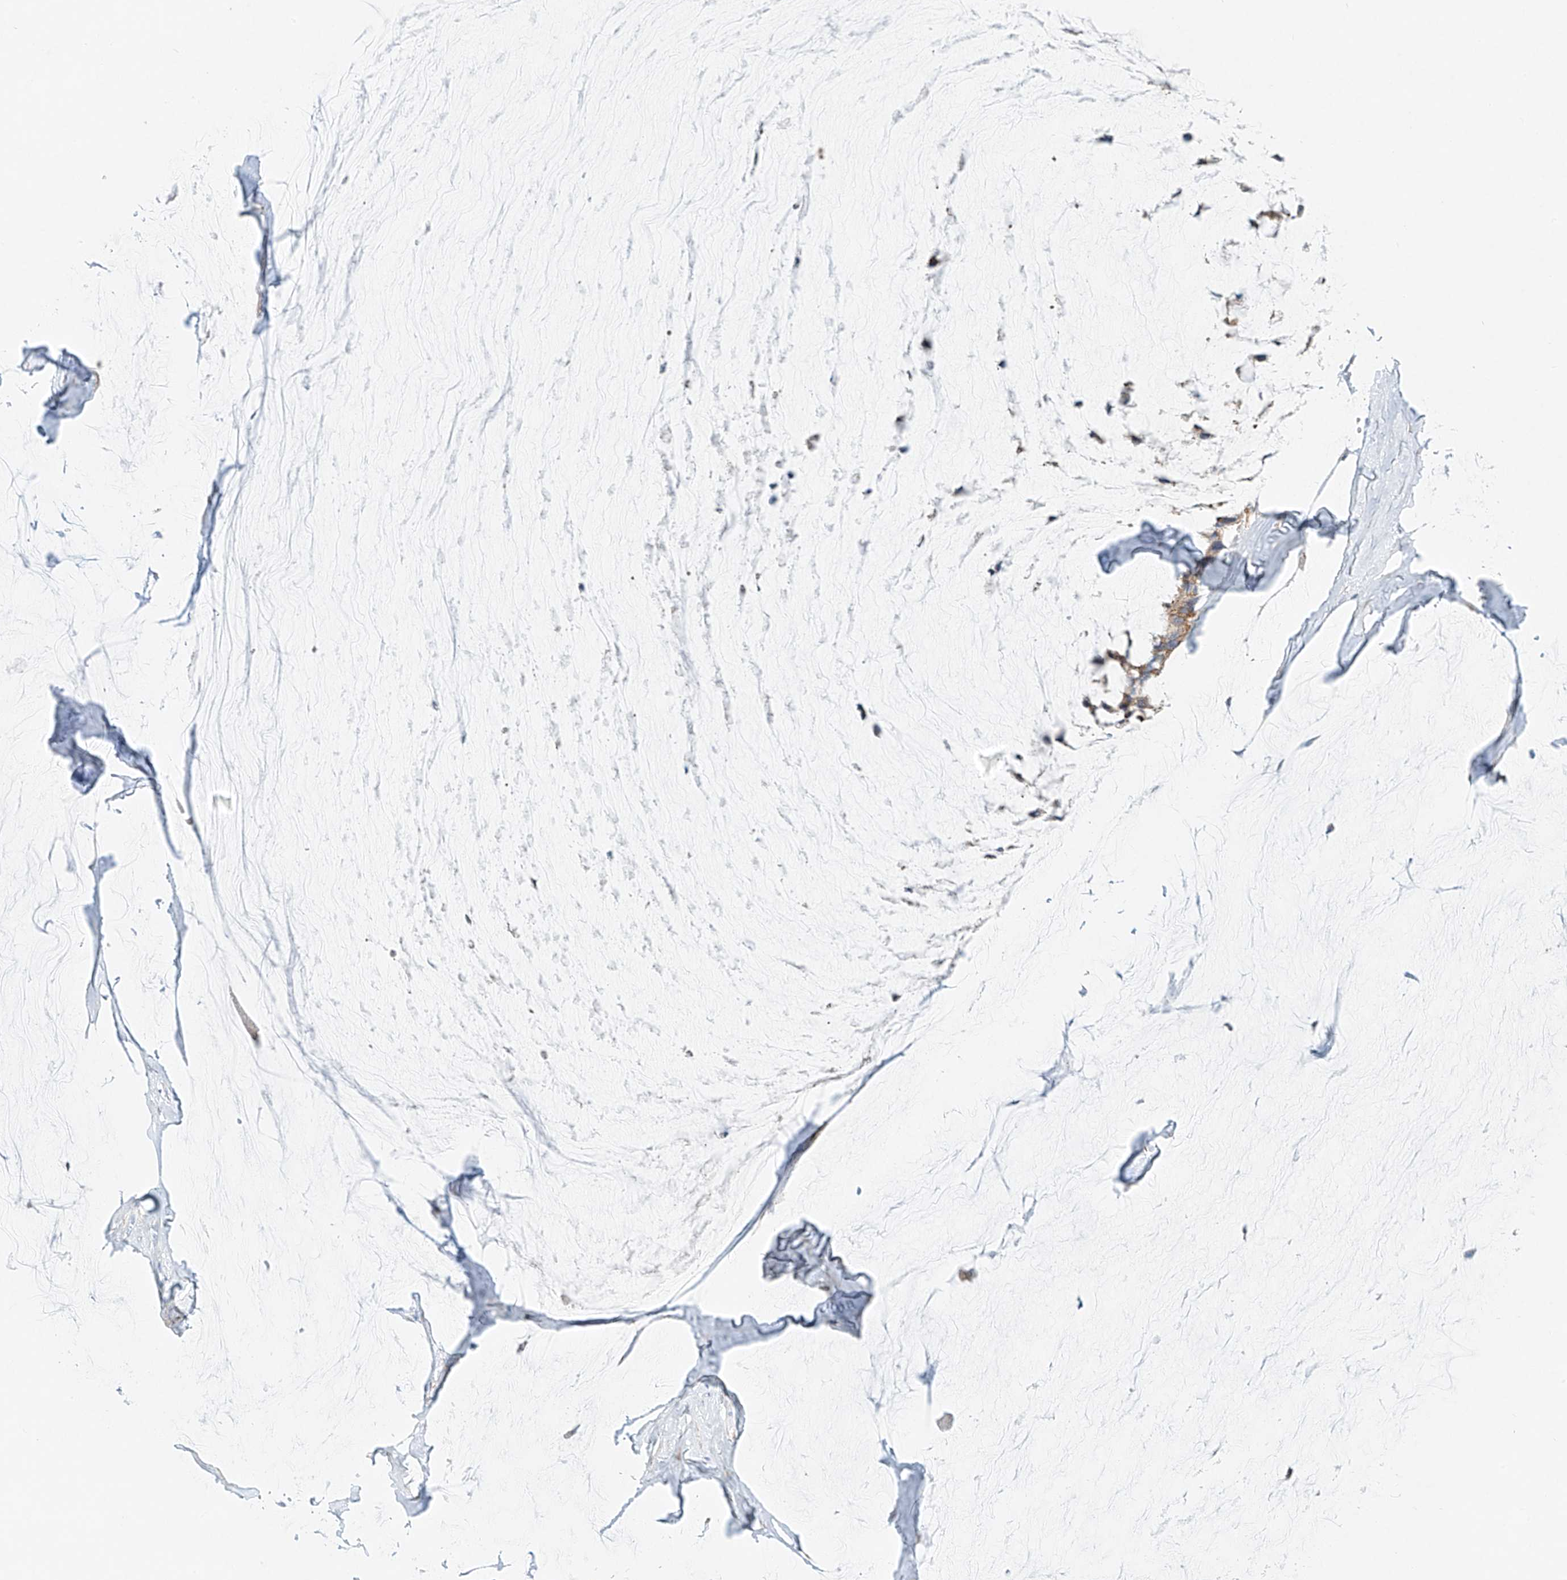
{"staining": {"intensity": "weak", "quantity": "<25%", "location": "cytoplasmic/membranous"}, "tissue": "ovarian cancer", "cell_type": "Tumor cells", "image_type": "cancer", "snomed": [{"axis": "morphology", "description": "Cystadenocarcinoma, mucinous, NOS"}, {"axis": "topography", "description": "Ovary"}], "caption": "Histopathology image shows no protein expression in tumor cells of ovarian cancer (mucinous cystadenocarcinoma) tissue.", "gene": "EIPR1", "patient": {"sex": "female", "age": 39}}